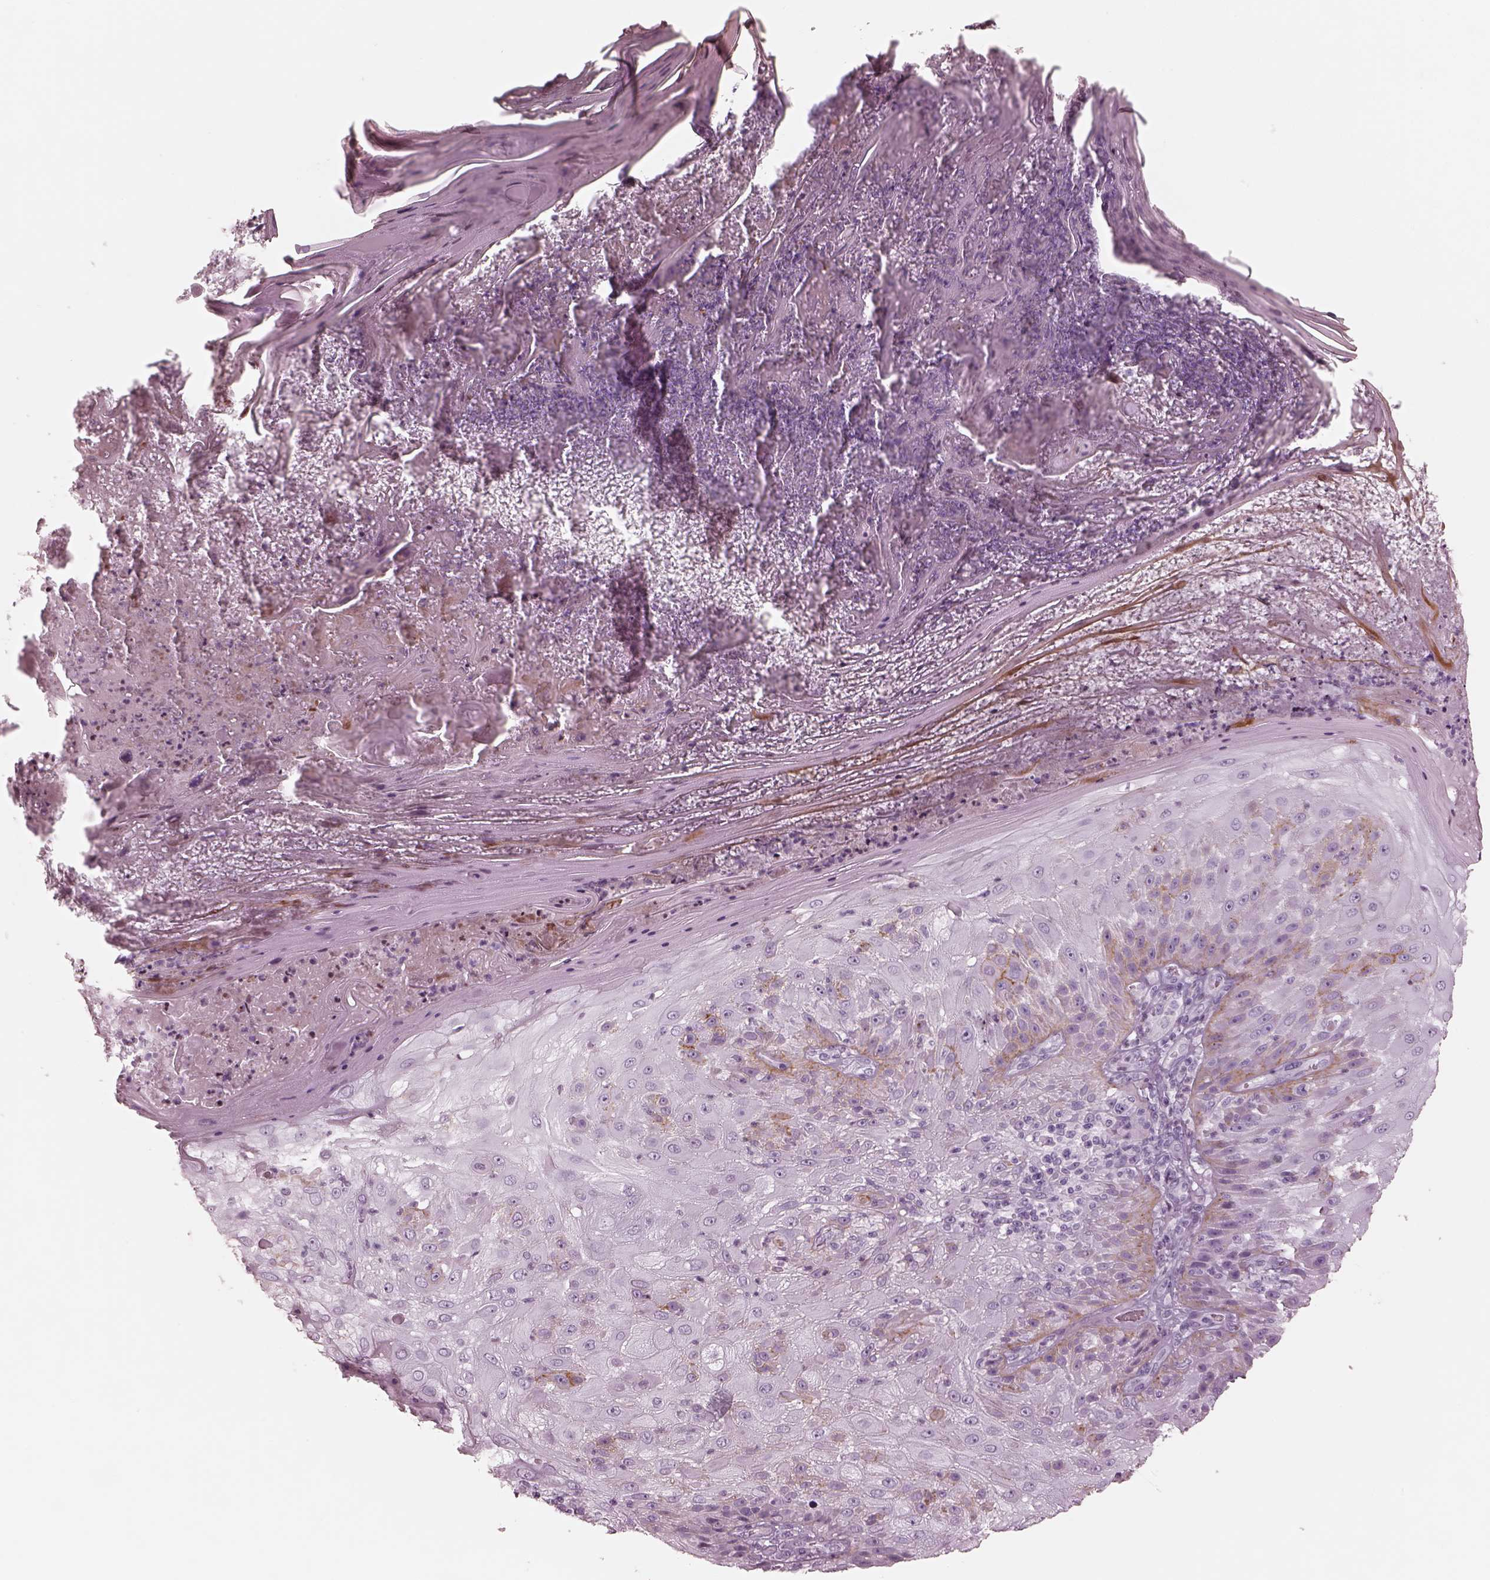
{"staining": {"intensity": "negative", "quantity": "none", "location": "none"}, "tissue": "skin cancer", "cell_type": "Tumor cells", "image_type": "cancer", "snomed": [{"axis": "morphology", "description": "Normal tissue, NOS"}, {"axis": "morphology", "description": "Squamous cell carcinoma, NOS"}, {"axis": "topography", "description": "Skin"}], "caption": "The histopathology image demonstrates no significant staining in tumor cells of skin cancer.", "gene": "OPN4", "patient": {"sex": "female", "age": 83}}